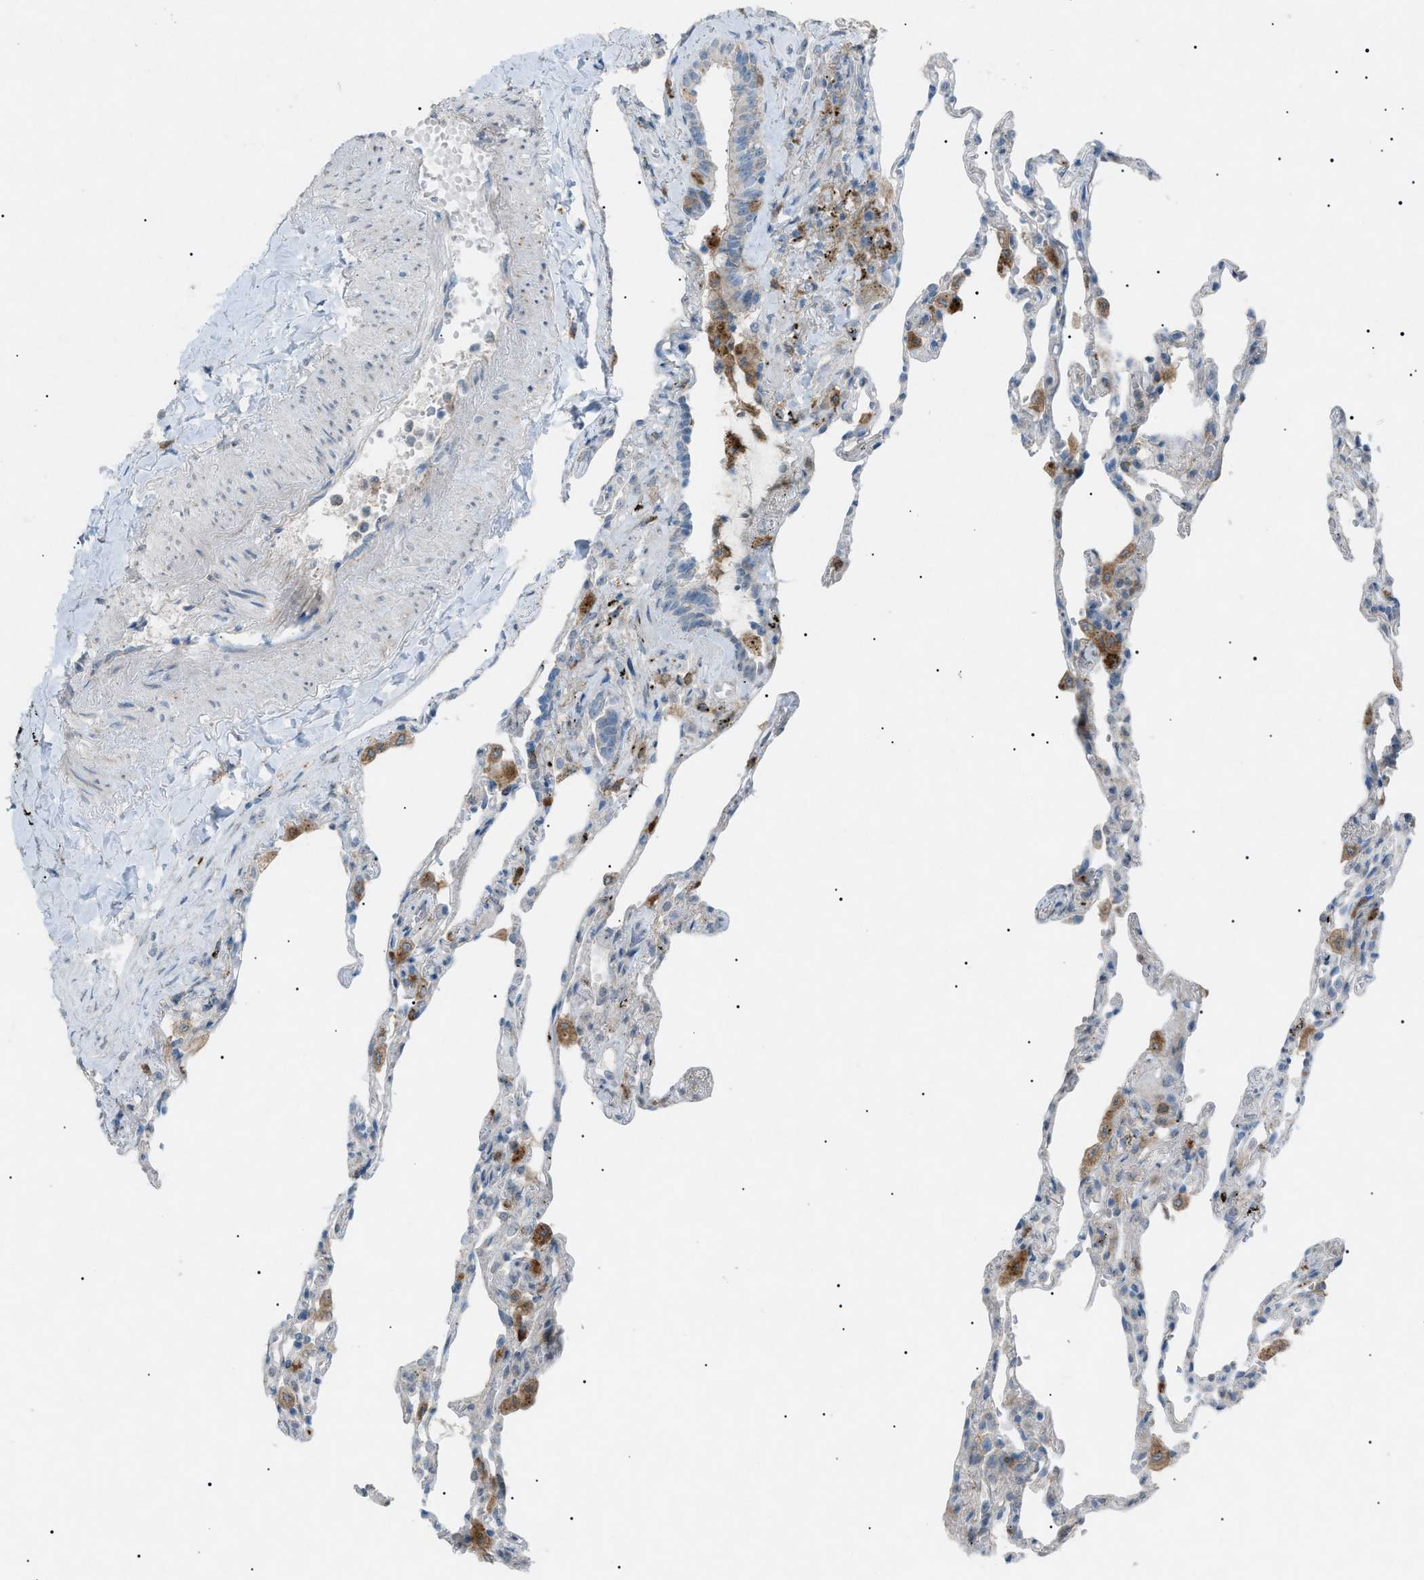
{"staining": {"intensity": "weak", "quantity": "<25%", "location": "cytoplasmic/membranous"}, "tissue": "lung", "cell_type": "Alveolar cells", "image_type": "normal", "snomed": [{"axis": "morphology", "description": "Normal tissue, NOS"}, {"axis": "topography", "description": "Lung"}], "caption": "Immunohistochemistry histopathology image of normal lung: lung stained with DAB shows no significant protein staining in alveolar cells. The staining is performed using DAB (3,3'-diaminobenzidine) brown chromogen with nuclei counter-stained in using hematoxylin.", "gene": "BTK", "patient": {"sex": "male", "age": 59}}